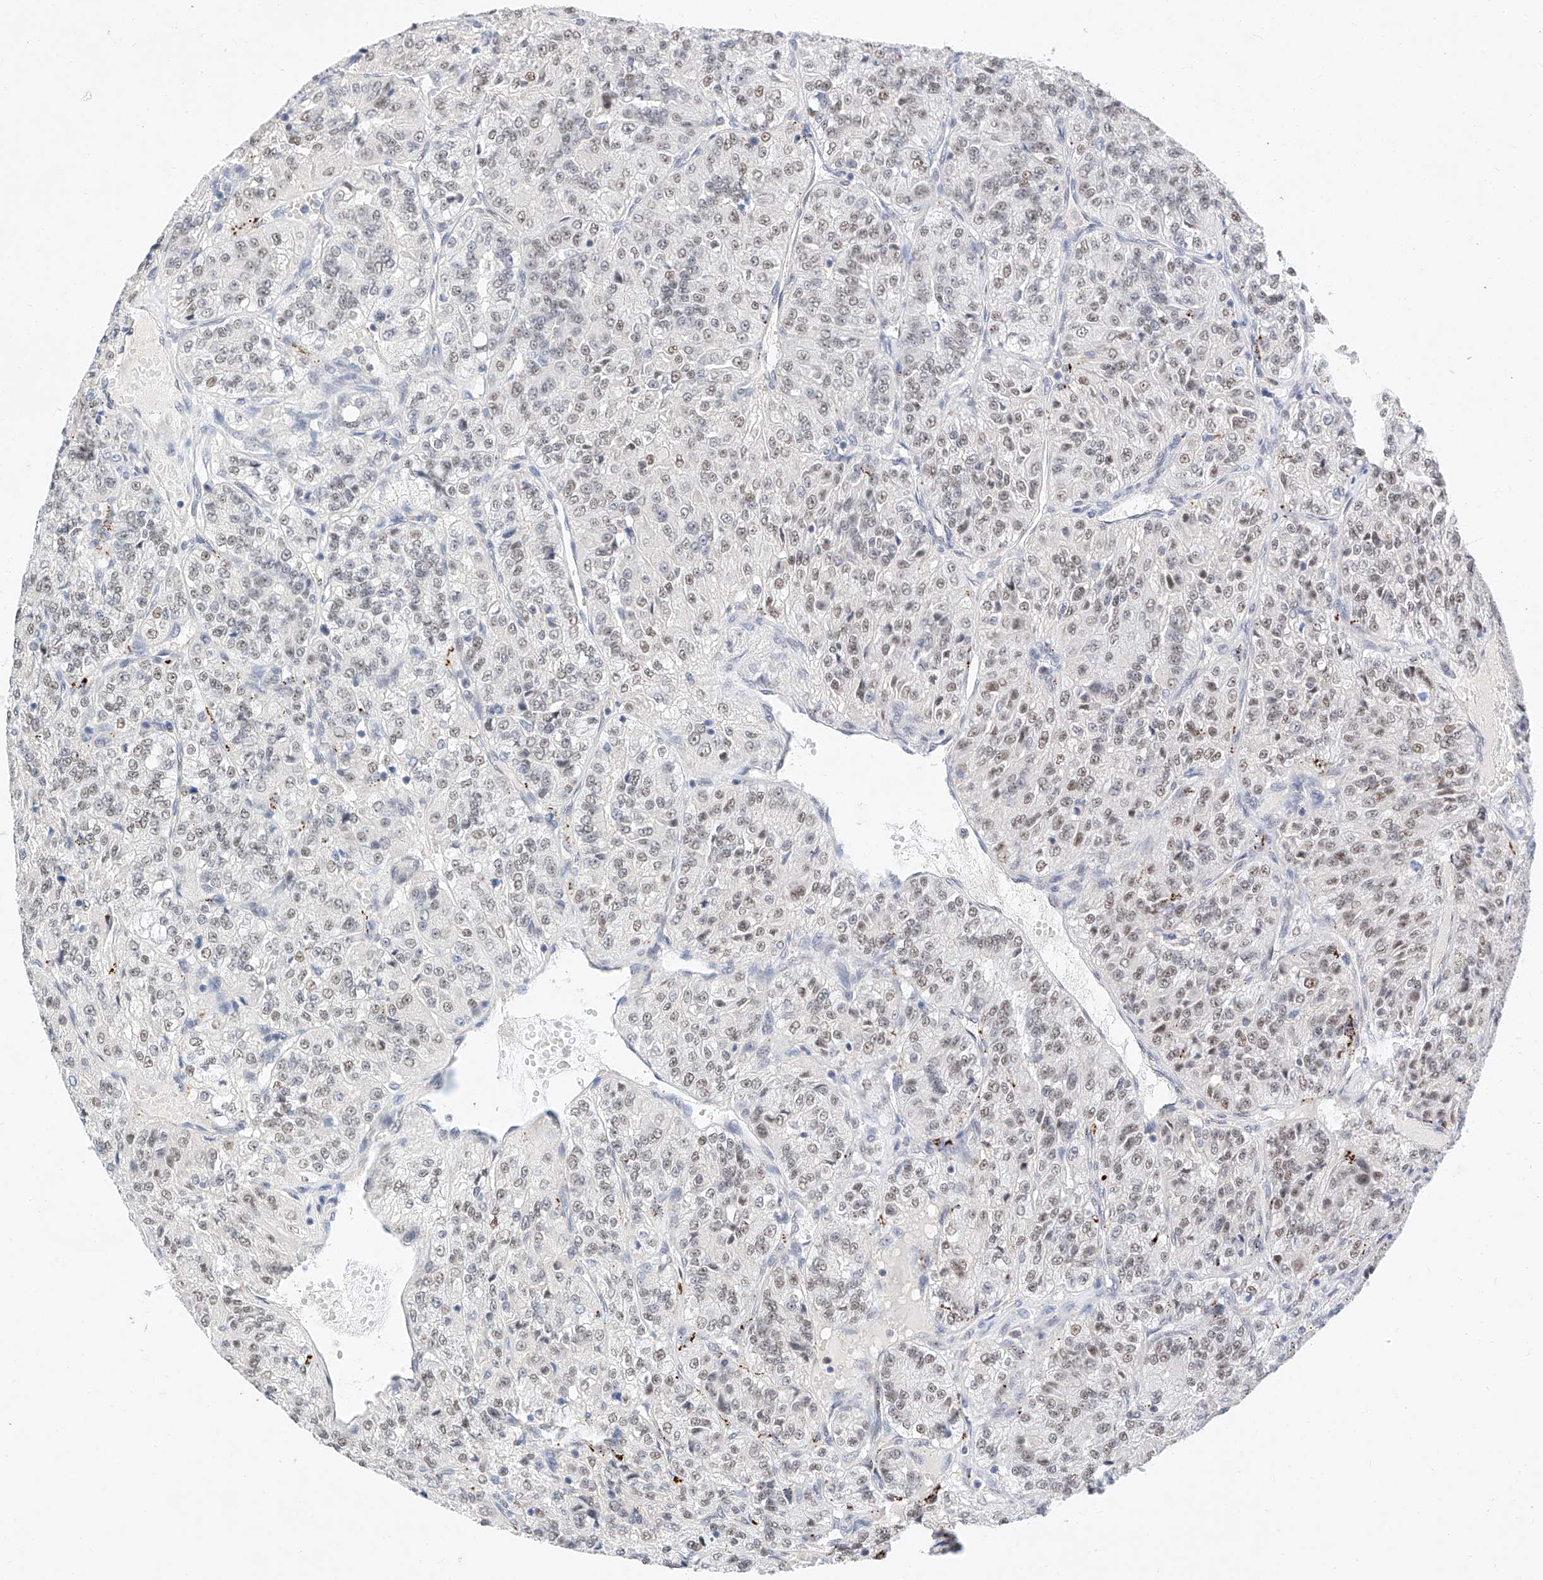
{"staining": {"intensity": "weak", "quantity": "25%-75%", "location": "nuclear"}, "tissue": "renal cancer", "cell_type": "Tumor cells", "image_type": "cancer", "snomed": [{"axis": "morphology", "description": "Adenocarcinoma, NOS"}, {"axis": "topography", "description": "Kidney"}], "caption": "Immunohistochemistry image of neoplastic tissue: renal cancer stained using immunohistochemistry shows low levels of weak protein expression localized specifically in the nuclear of tumor cells, appearing as a nuclear brown color.", "gene": "KCNJ1", "patient": {"sex": "female", "age": 63}}